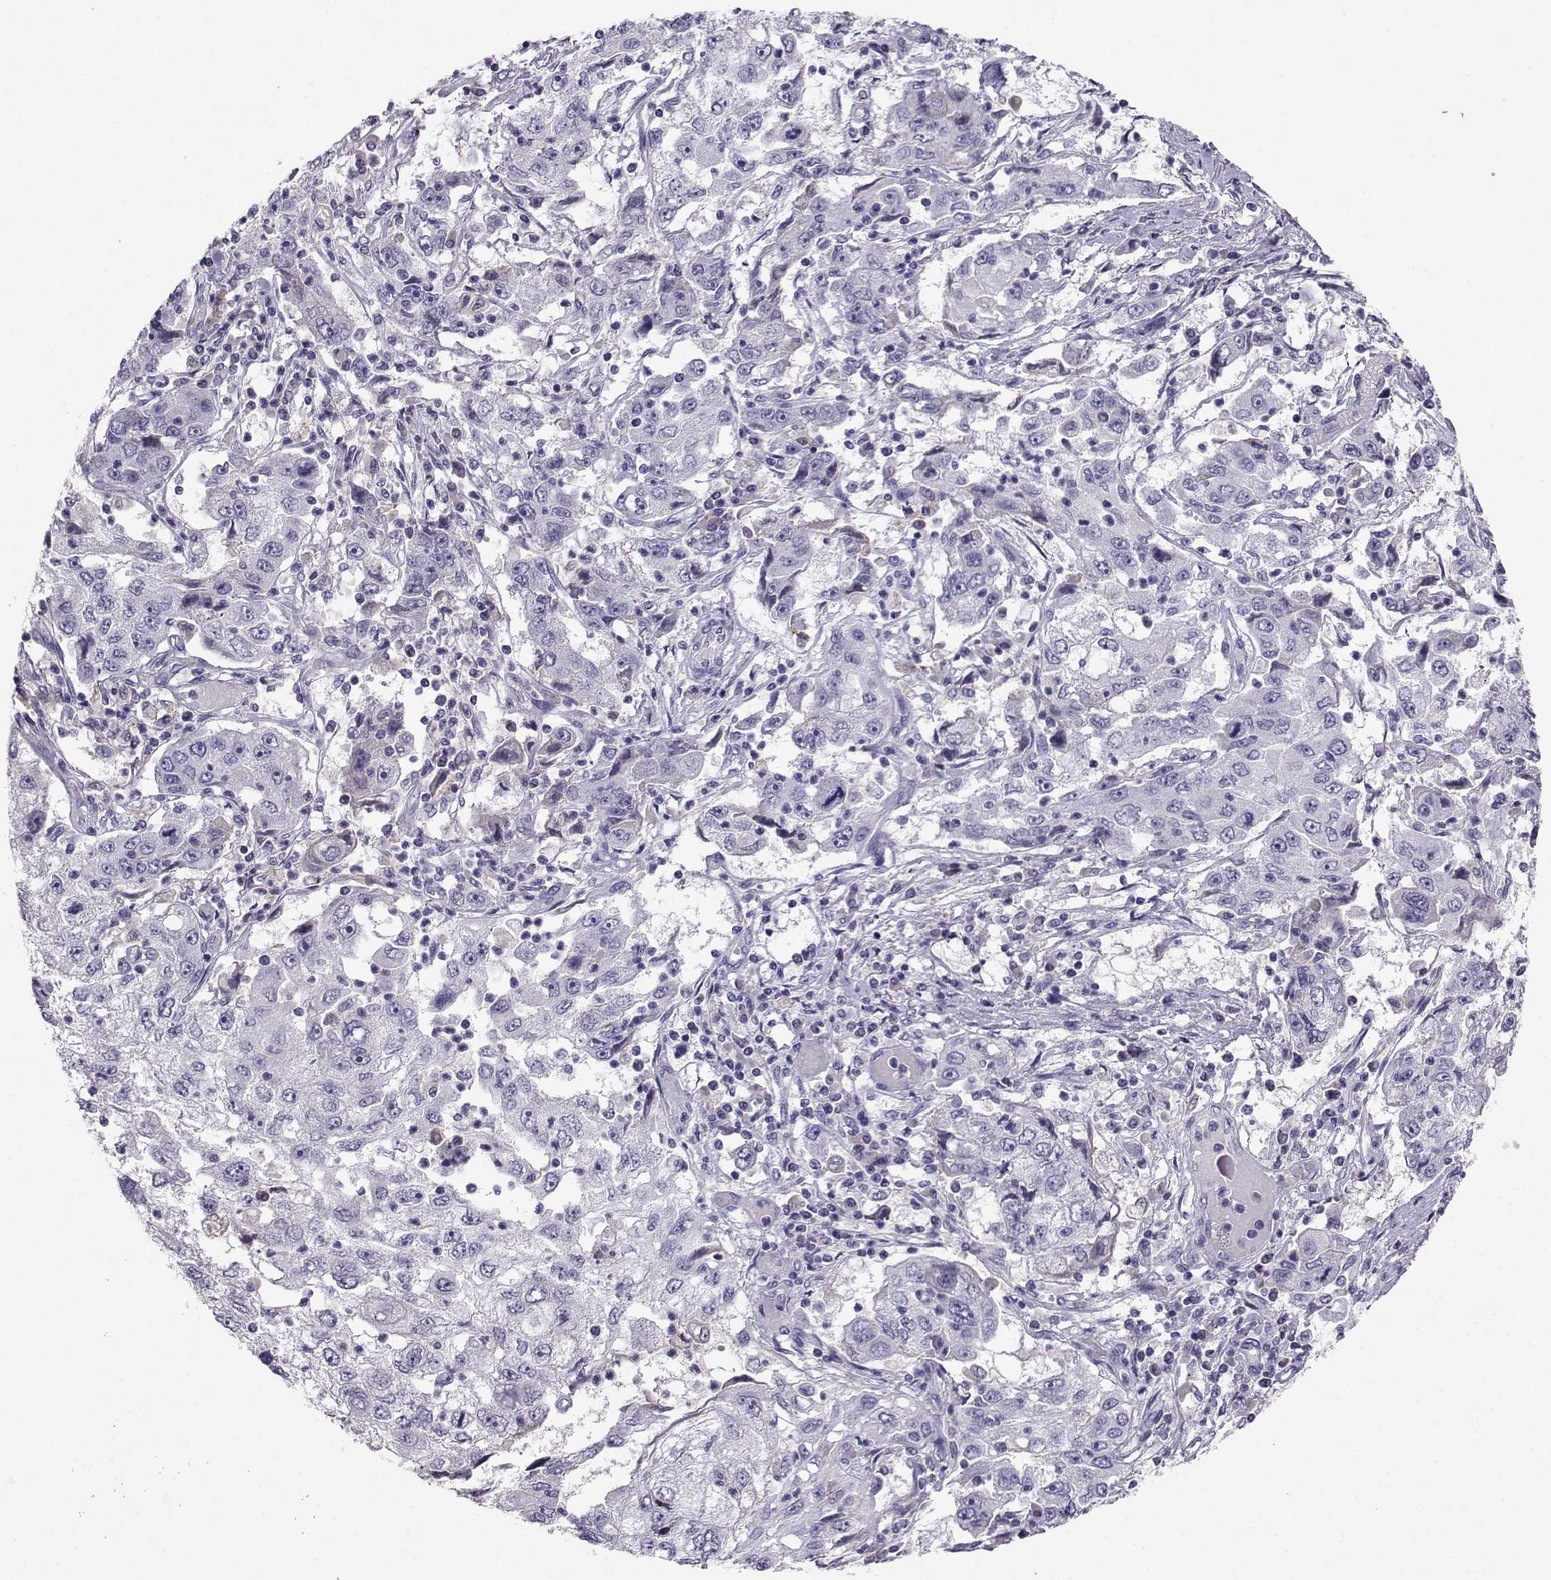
{"staining": {"intensity": "negative", "quantity": "none", "location": "none"}, "tissue": "cervical cancer", "cell_type": "Tumor cells", "image_type": "cancer", "snomed": [{"axis": "morphology", "description": "Squamous cell carcinoma, NOS"}, {"axis": "topography", "description": "Cervix"}], "caption": "Histopathology image shows no protein positivity in tumor cells of cervical cancer (squamous cell carcinoma) tissue.", "gene": "GRIK4", "patient": {"sex": "female", "age": 36}}